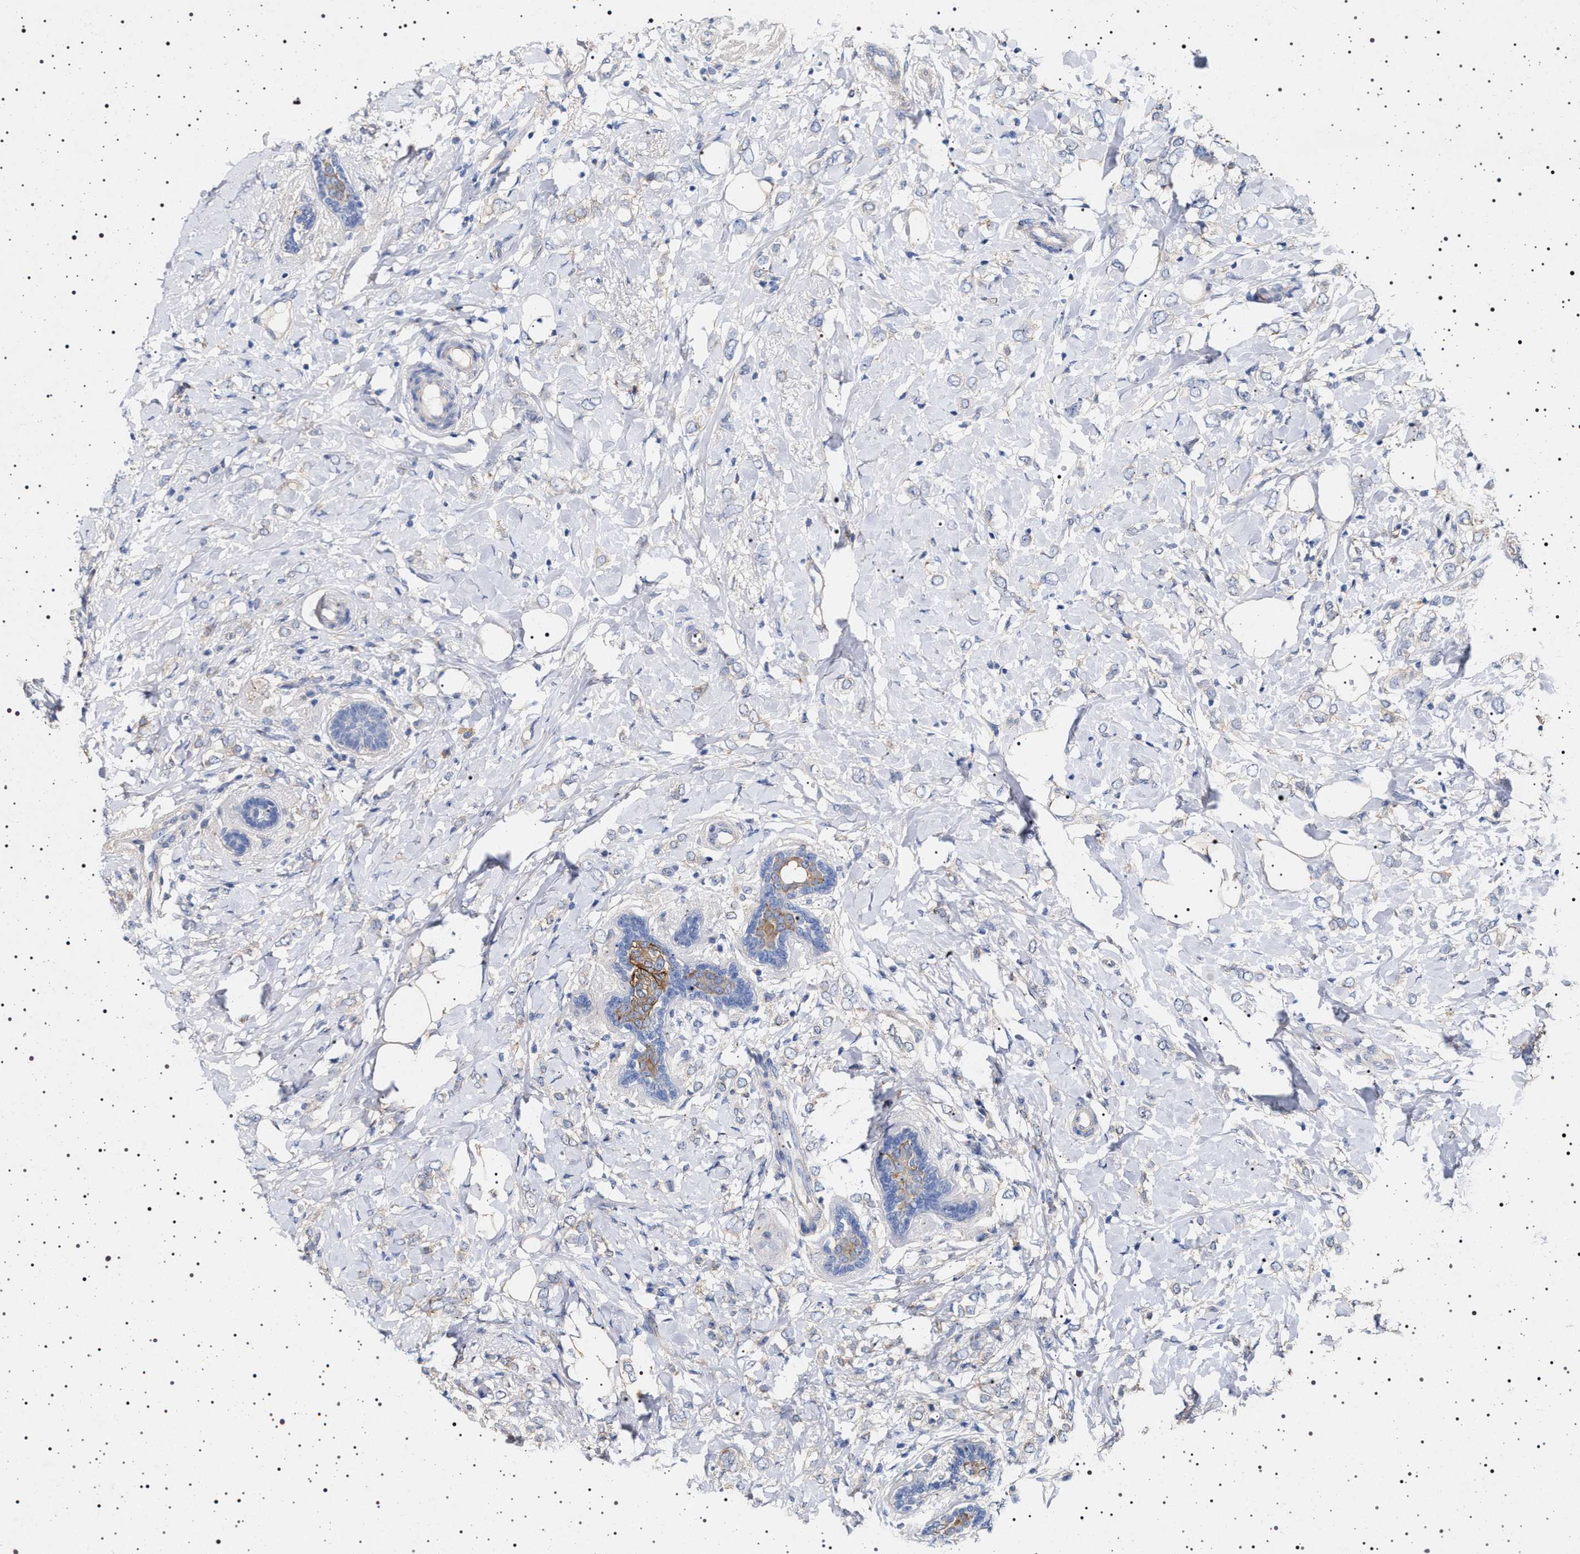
{"staining": {"intensity": "negative", "quantity": "none", "location": "none"}, "tissue": "breast cancer", "cell_type": "Tumor cells", "image_type": "cancer", "snomed": [{"axis": "morphology", "description": "Normal tissue, NOS"}, {"axis": "morphology", "description": "Lobular carcinoma"}, {"axis": "topography", "description": "Breast"}], "caption": "Tumor cells are negative for protein expression in human lobular carcinoma (breast). (DAB immunohistochemistry (IHC) with hematoxylin counter stain).", "gene": "NAALADL2", "patient": {"sex": "female", "age": 47}}